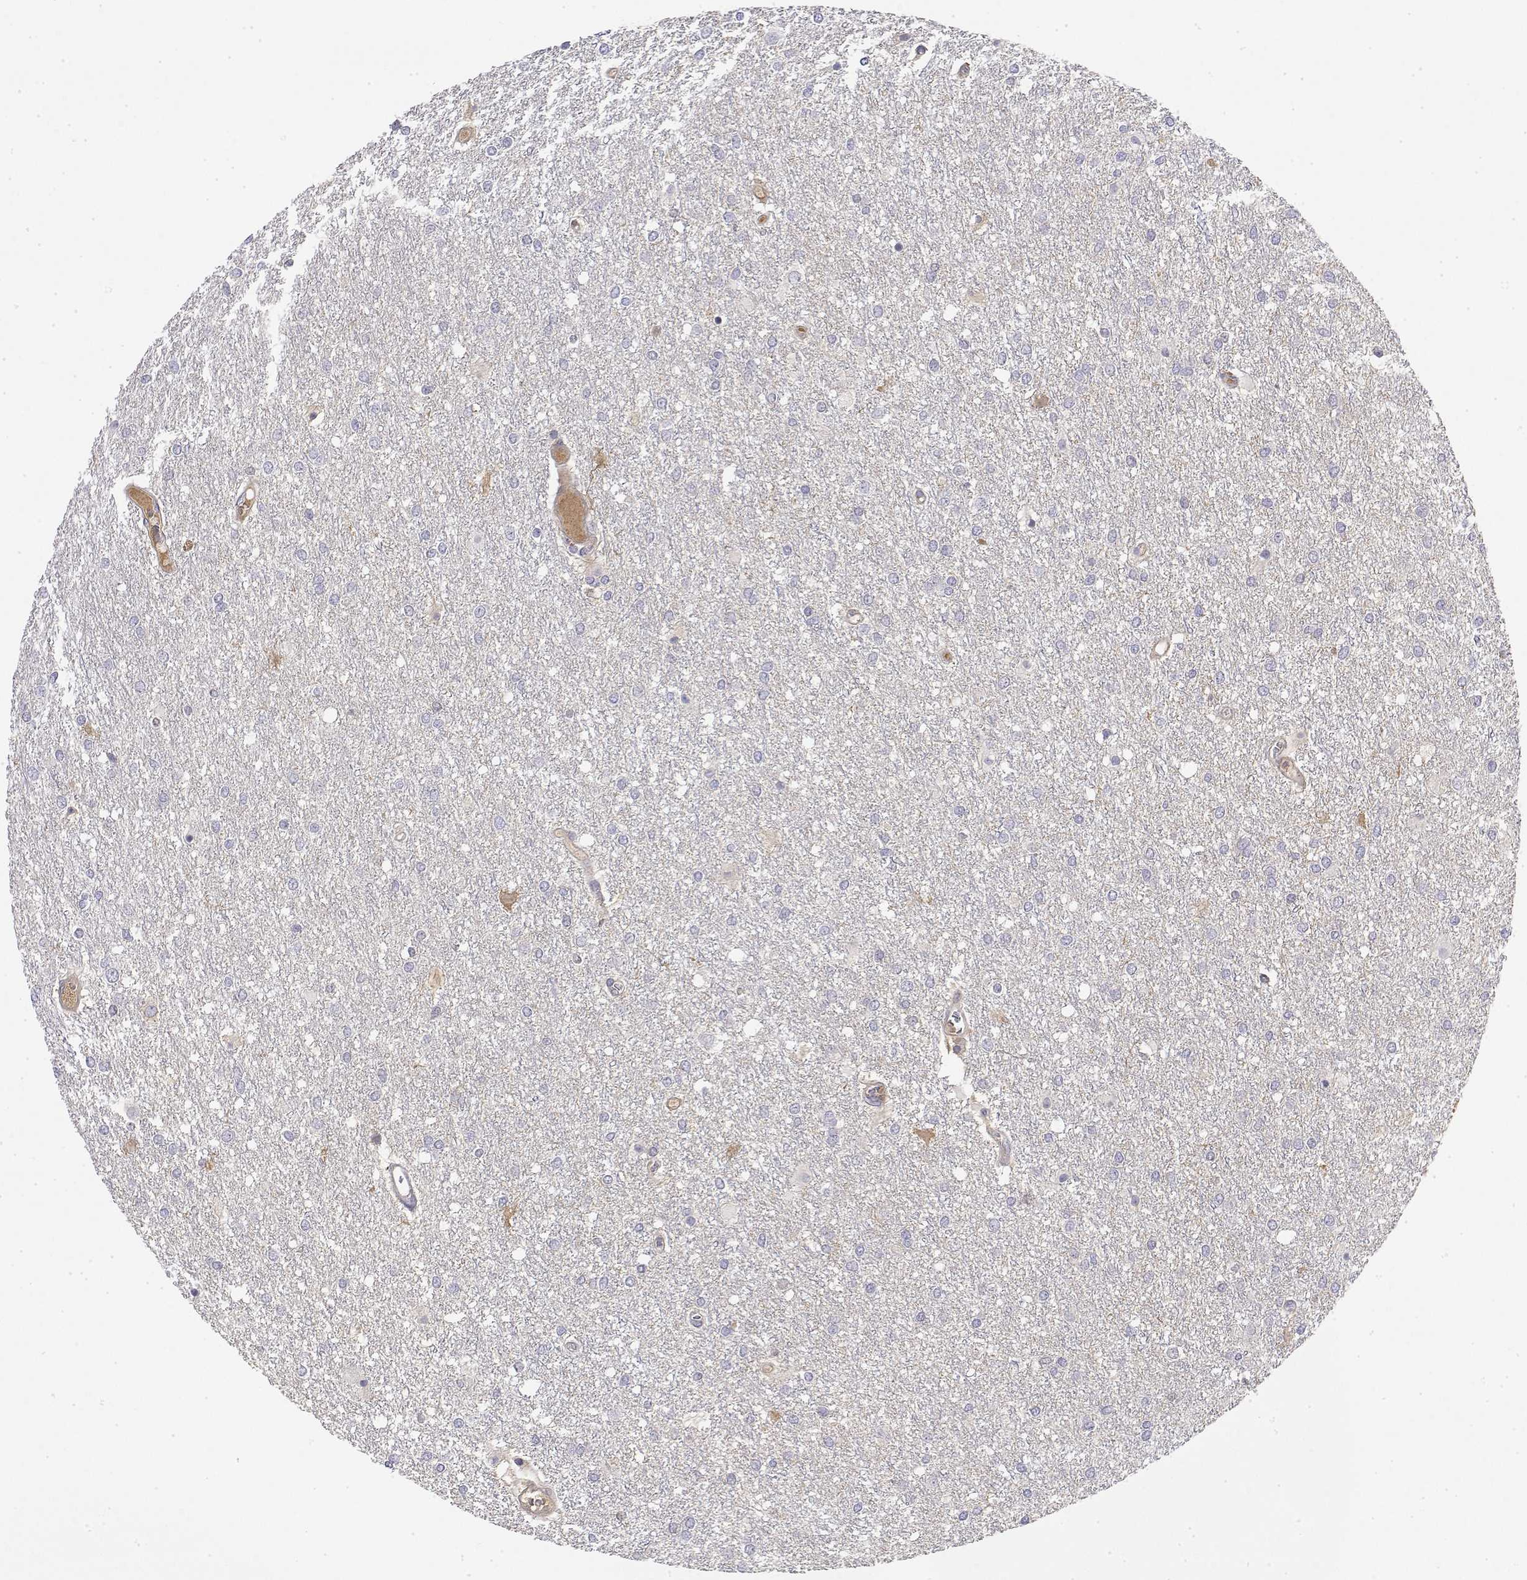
{"staining": {"intensity": "negative", "quantity": "none", "location": "none"}, "tissue": "glioma", "cell_type": "Tumor cells", "image_type": "cancer", "snomed": [{"axis": "morphology", "description": "Glioma, malignant, High grade"}, {"axis": "topography", "description": "Brain"}], "caption": "A micrograph of human glioma is negative for staining in tumor cells.", "gene": "IGFBP4", "patient": {"sex": "female", "age": 61}}